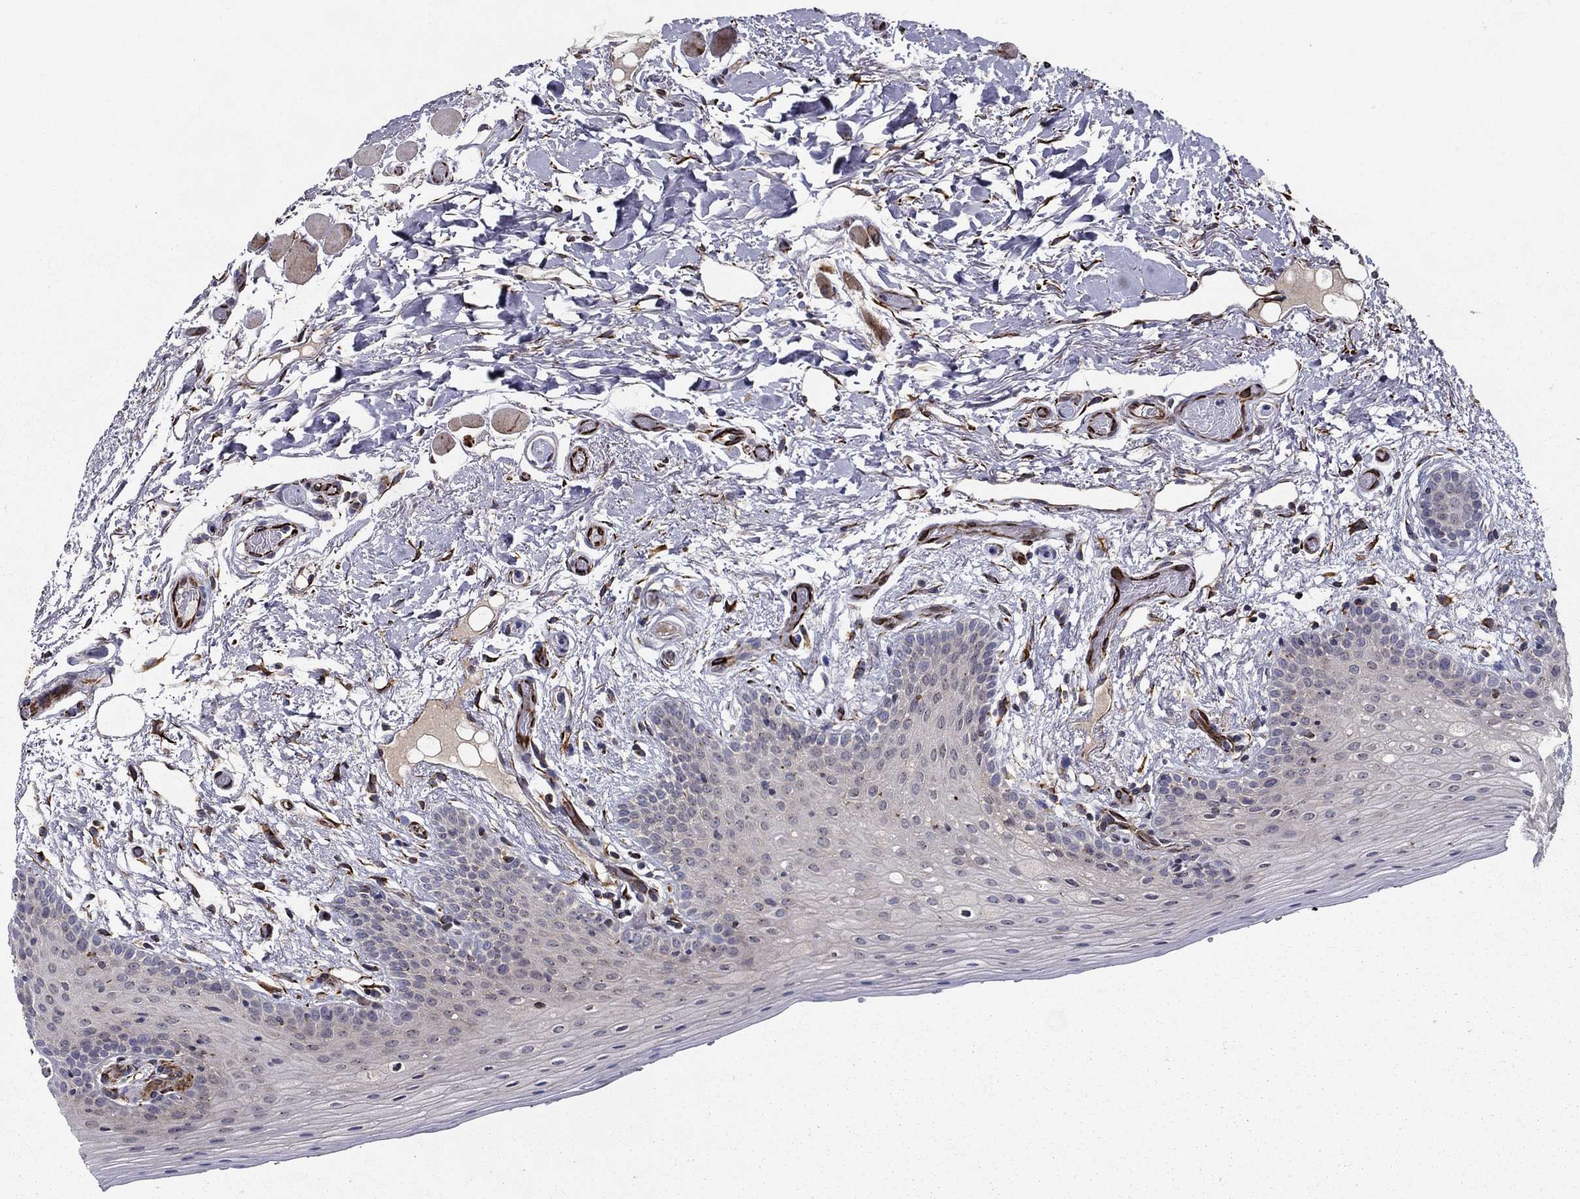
{"staining": {"intensity": "weak", "quantity": "<25%", "location": "cytoplasmic/membranous"}, "tissue": "oral mucosa", "cell_type": "Squamous epithelial cells", "image_type": "normal", "snomed": [{"axis": "morphology", "description": "Normal tissue, NOS"}, {"axis": "topography", "description": "Oral tissue"}, {"axis": "topography", "description": "Tounge, NOS"}], "caption": "Squamous epithelial cells show no significant protein staining in benign oral mucosa. The staining is performed using DAB brown chromogen with nuclei counter-stained in using hematoxylin.", "gene": "LACTB2", "patient": {"sex": "female", "age": 86}}